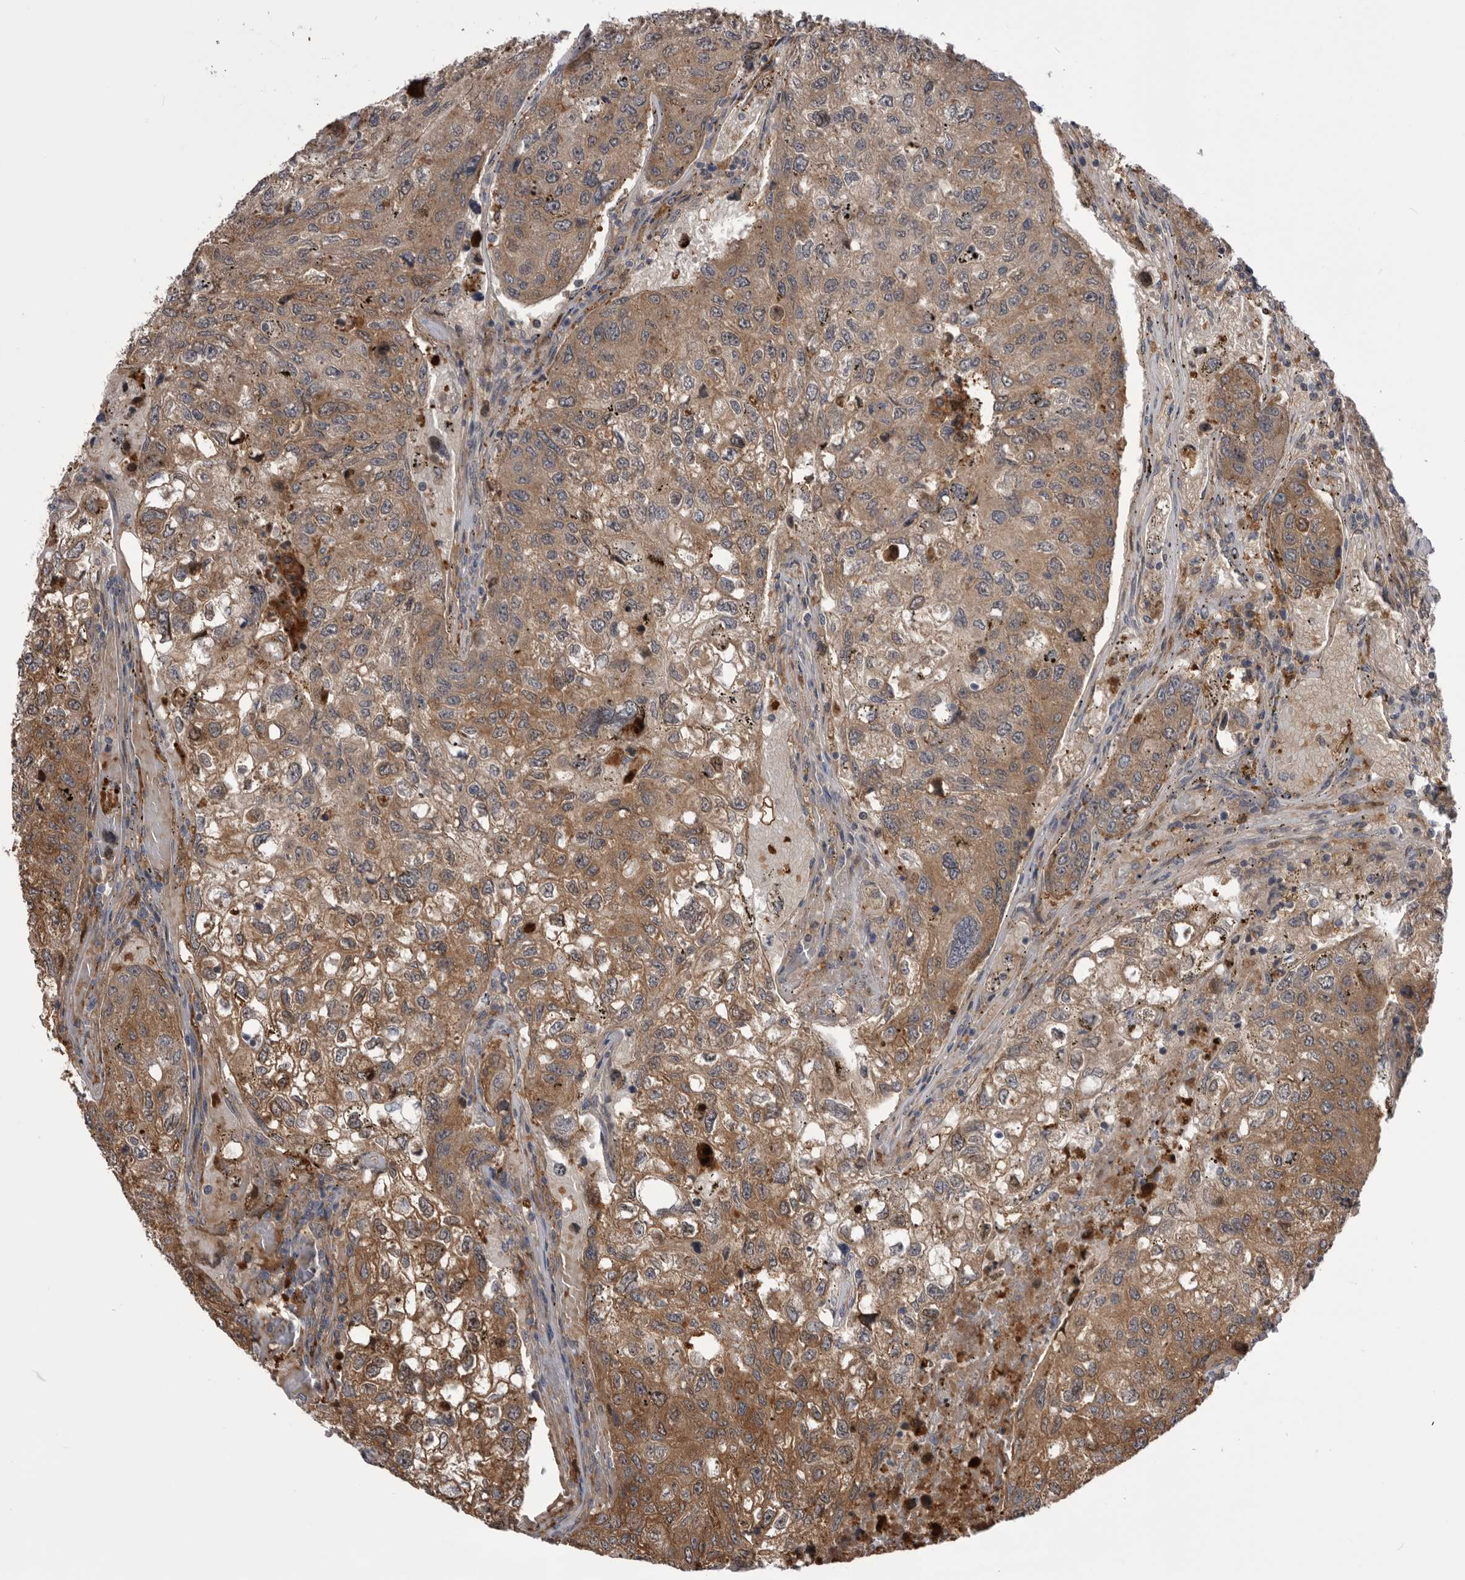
{"staining": {"intensity": "moderate", "quantity": ">75%", "location": "cytoplasmic/membranous"}, "tissue": "urothelial cancer", "cell_type": "Tumor cells", "image_type": "cancer", "snomed": [{"axis": "morphology", "description": "Urothelial carcinoma, High grade"}, {"axis": "topography", "description": "Lymph node"}, {"axis": "topography", "description": "Urinary bladder"}], "caption": "Tumor cells display medium levels of moderate cytoplasmic/membranous expression in about >75% of cells in high-grade urothelial carcinoma.", "gene": "RAB3GAP2", "patient": {"sex": "male", "age": 51}}